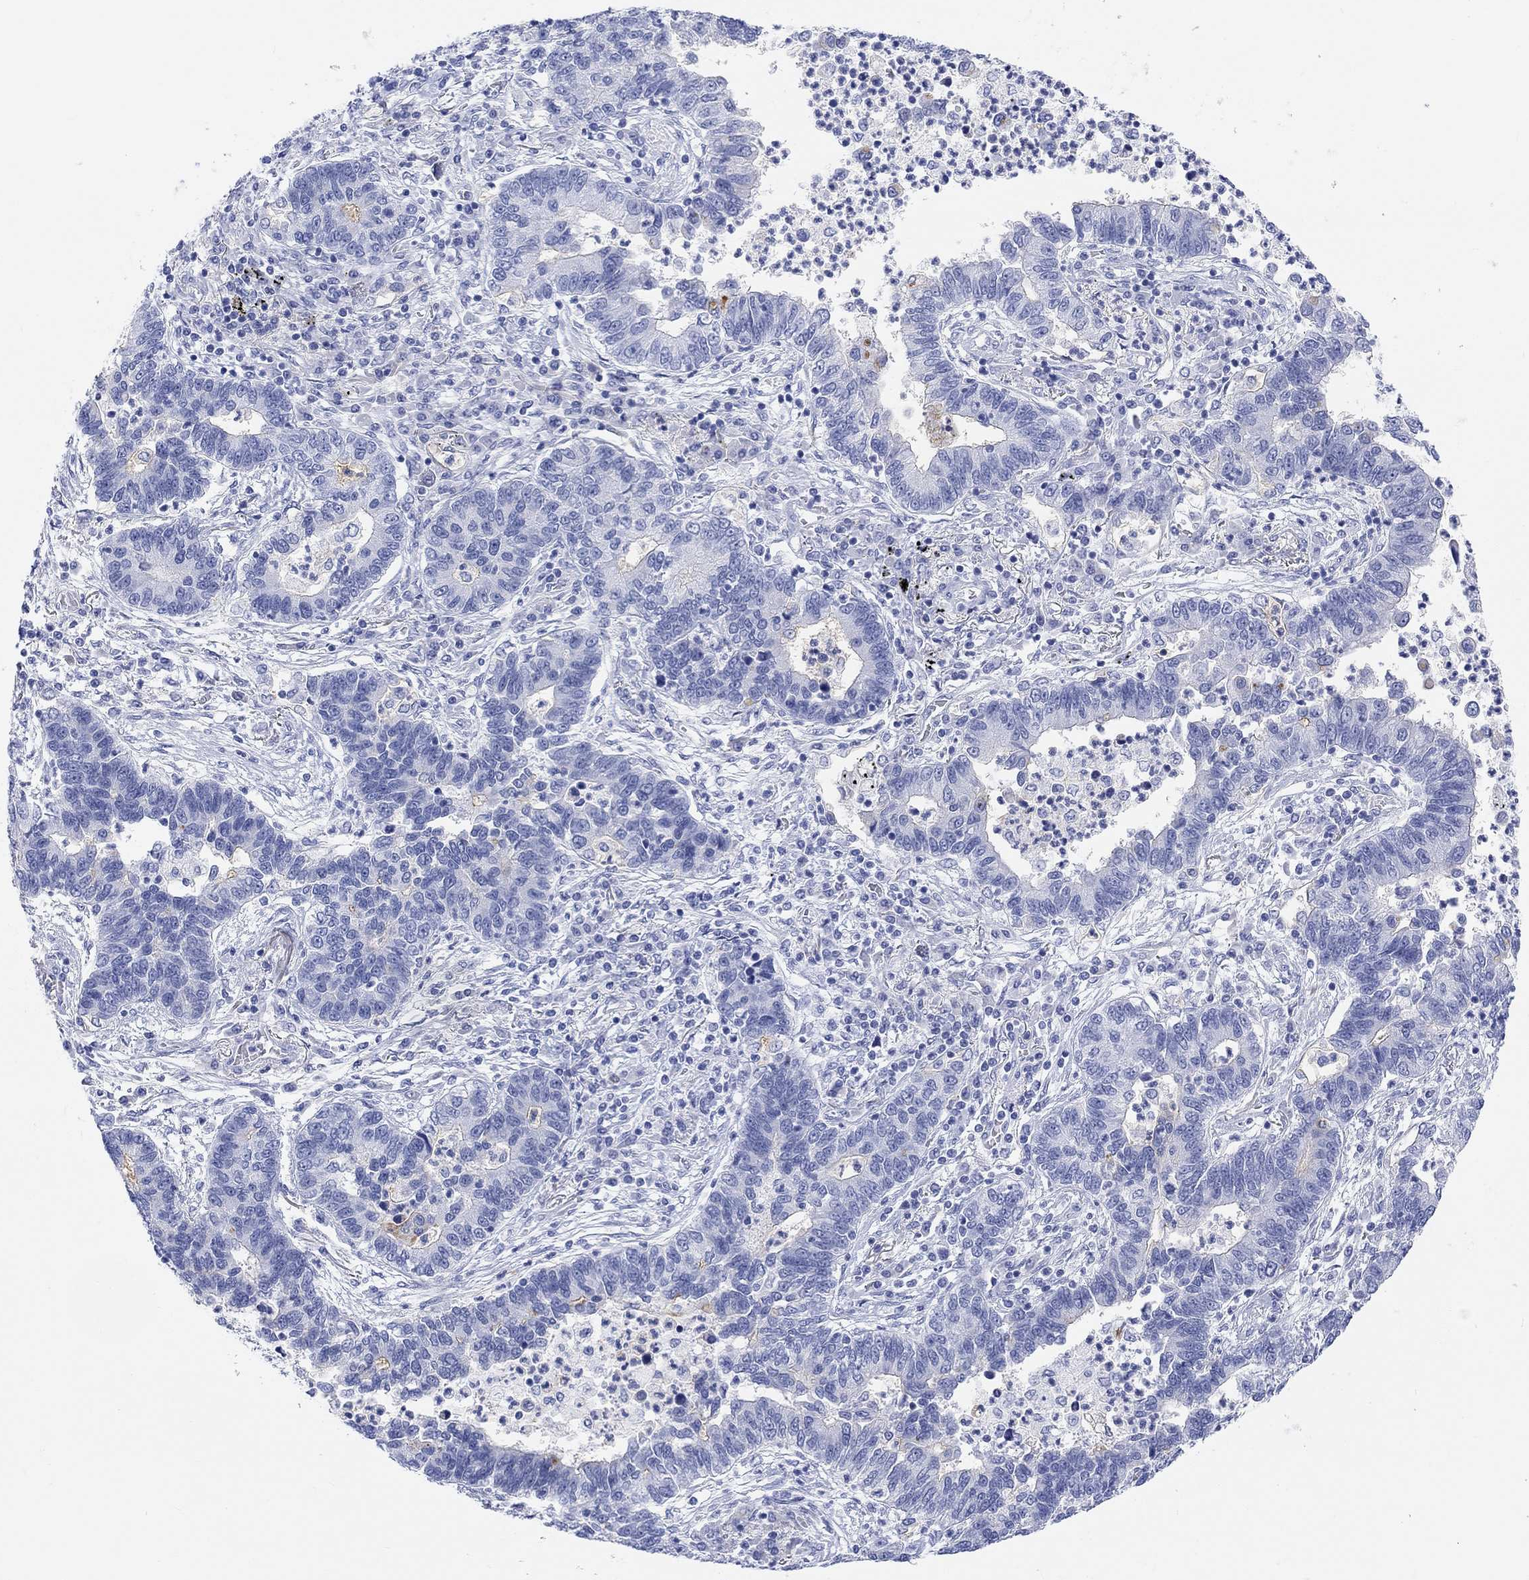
{"staining": {"intensity": "weak", "quantity": "<25%", "location": "cytoplasmic/membranous"}, "tissue": "lung cancer", "cell_type": "Tumor cells", "image_type": "cancer", "snomed": [{"axis": "morphology", "description": "Adenocarcinoma, NOS"}, {"axis": "topography", "description": "Lung"}], "caption": "This is an immunohistochemistry photomicrograph of human lung cancer (adenocarcinoma). There is no expression in tumor cells.", "gene": "XIRP2", "patient": {"sex": "female", "age": 57}}